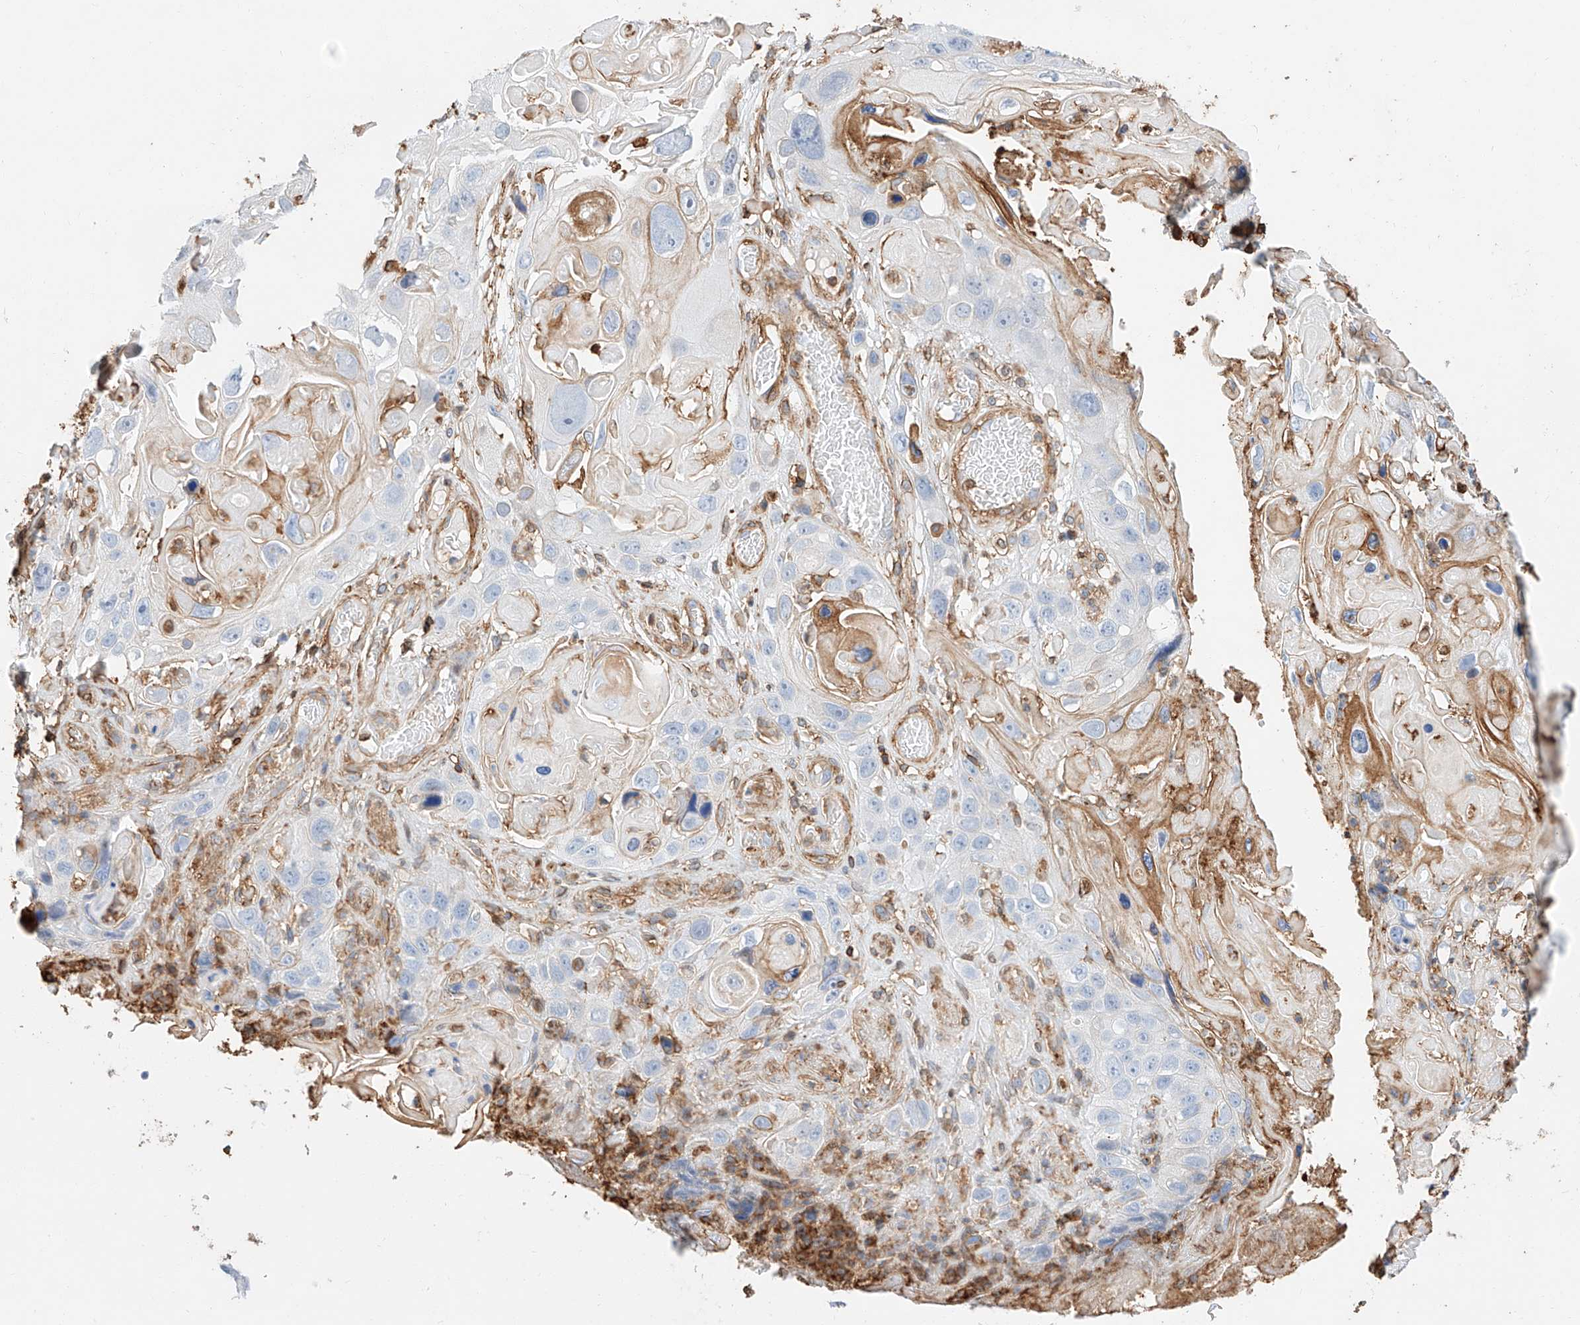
{"staining": {"intensity": "negative", "quantity": "none", "location": "none"}, "tissue": "skin cancer", "cell_type": "Tumor cells", "image_type": "cancer", "snomed": [{"axis": "morphology", "description": "Squamous cell carcinoma, NOS"}, {"axis": "topography", "description": "Skin"}], "caption": "Human squamous cell carcinoma (skin) stained for a protein using immunohistochemistry (IHC) reveals no expression in tumor cells.", "gene": "WFS1", "patient": {"sex": "male", "age": 55}}